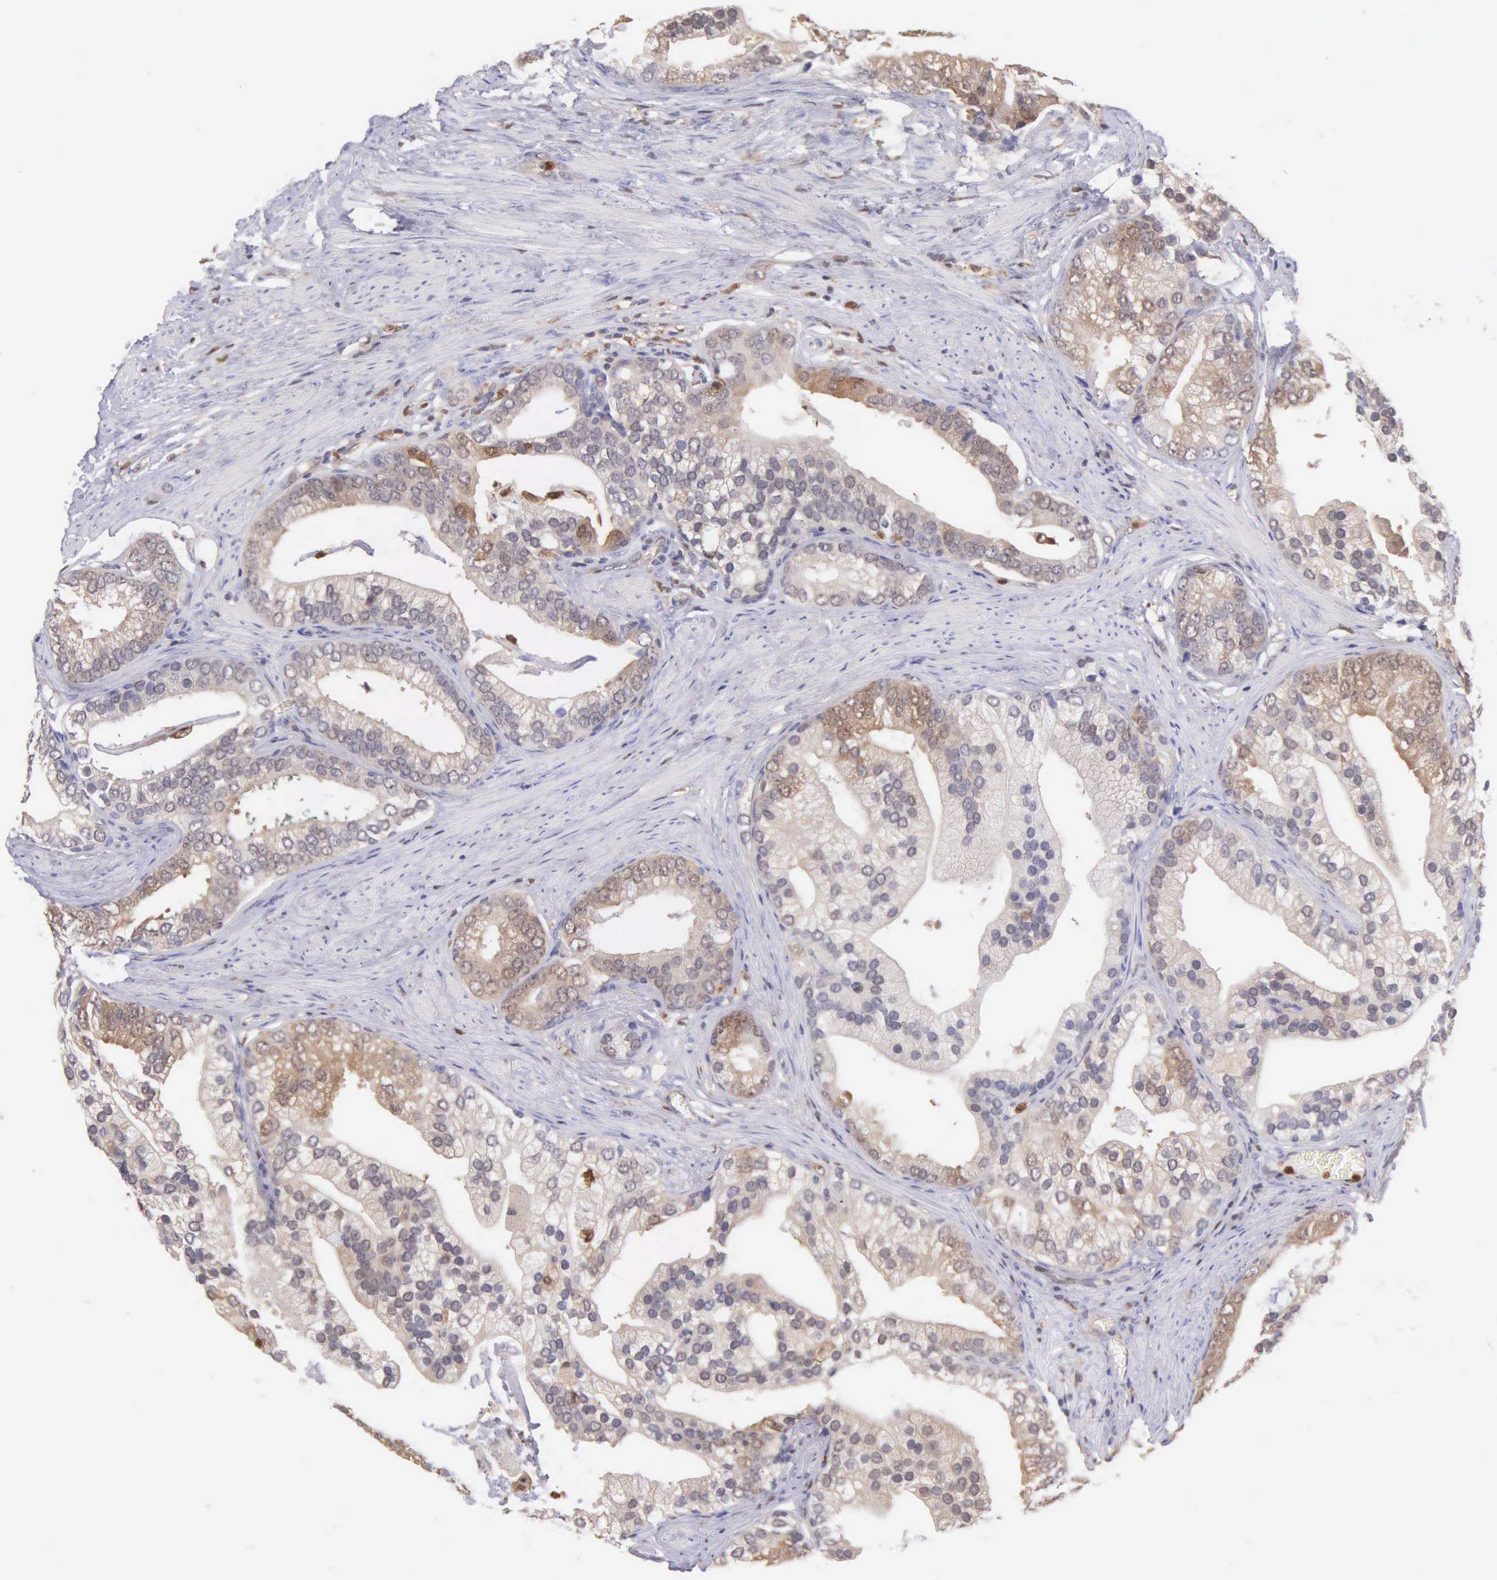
{"staining": {"intensity": "moderate", "quantity": "25%-75%", "location": "cytoplasmic/membranous"}, "tissue": "prostate cancer", "cell_type": "Tumor cells", "image_type": "cancer", "snomed": [{"axis": "morphology", "description": "Adenocarcinoma, Medium grade"}, {"axis": "topography", "description": "Prostate"}], "caption": "Tumor cells reveal medium levels of moderate cytoplasmic/membranous positivity in approximately 25%-75% of cells in human prostate cancer (adenocarcinoma (medium-grade)).", "gene": "BID", "patient": {"sex": "male", "age": 65}}